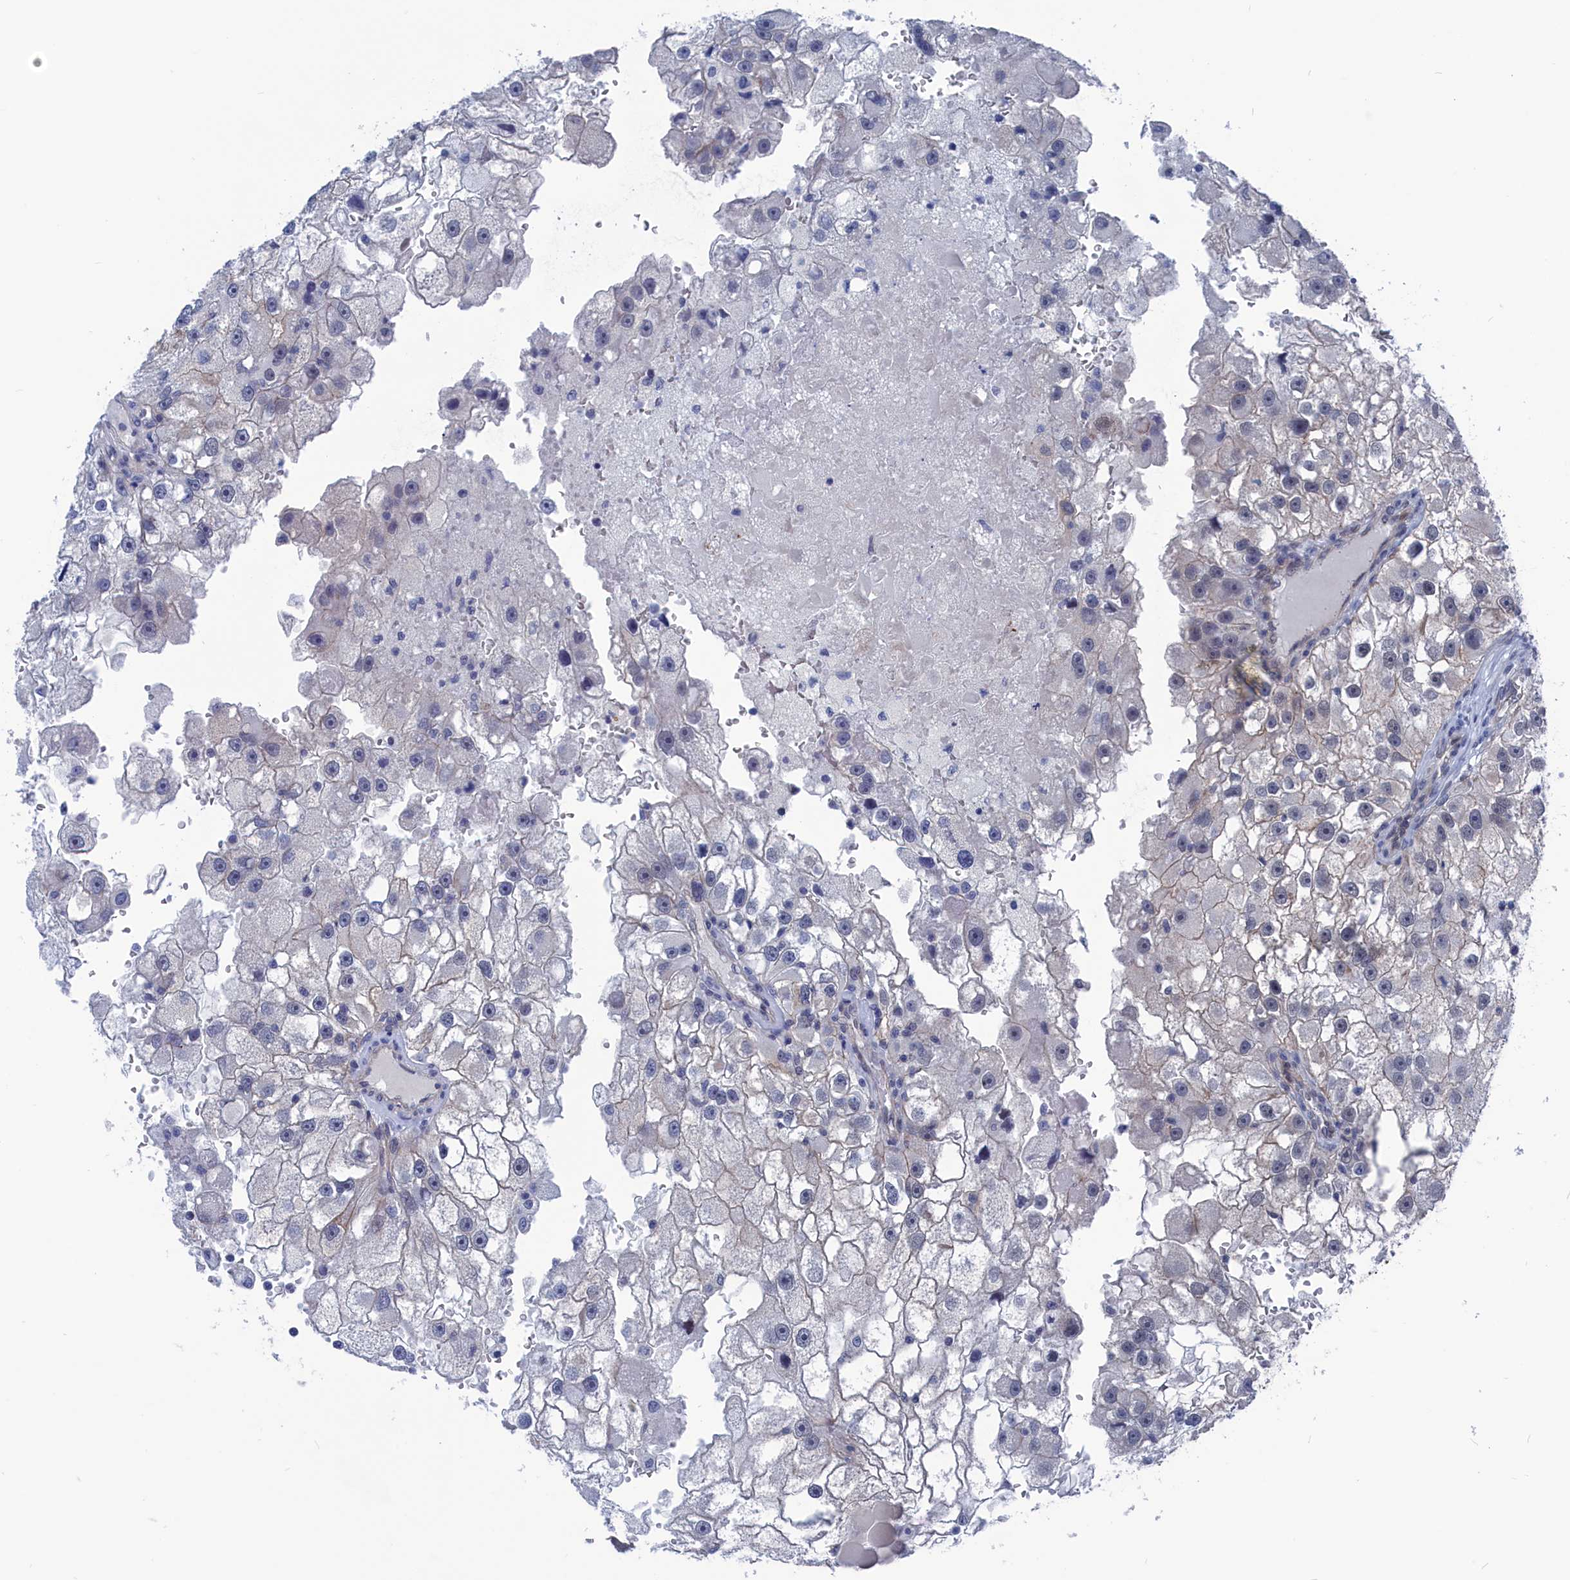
{"staining": {"intensity": "negative", "quantity": "none", "location": "none"}, "tissue": "renal cancer", "cell_type": "Tumor cells", "image_type": "cancer", "snomed": [{"axis": "morphology", "description": "Adenocarcinoma, NOS"}, {"axis": "topography", "description": "Kidney"}], "caption": "Tumor cells are negative for protein expression in human renal adenocarcinoma. (DAB immunohistochemistry (IHC) visualized using brightfield microscopy, high magnification).", "gene": "MARCHF3", "patient": {"sex": "male", "age": 63}}